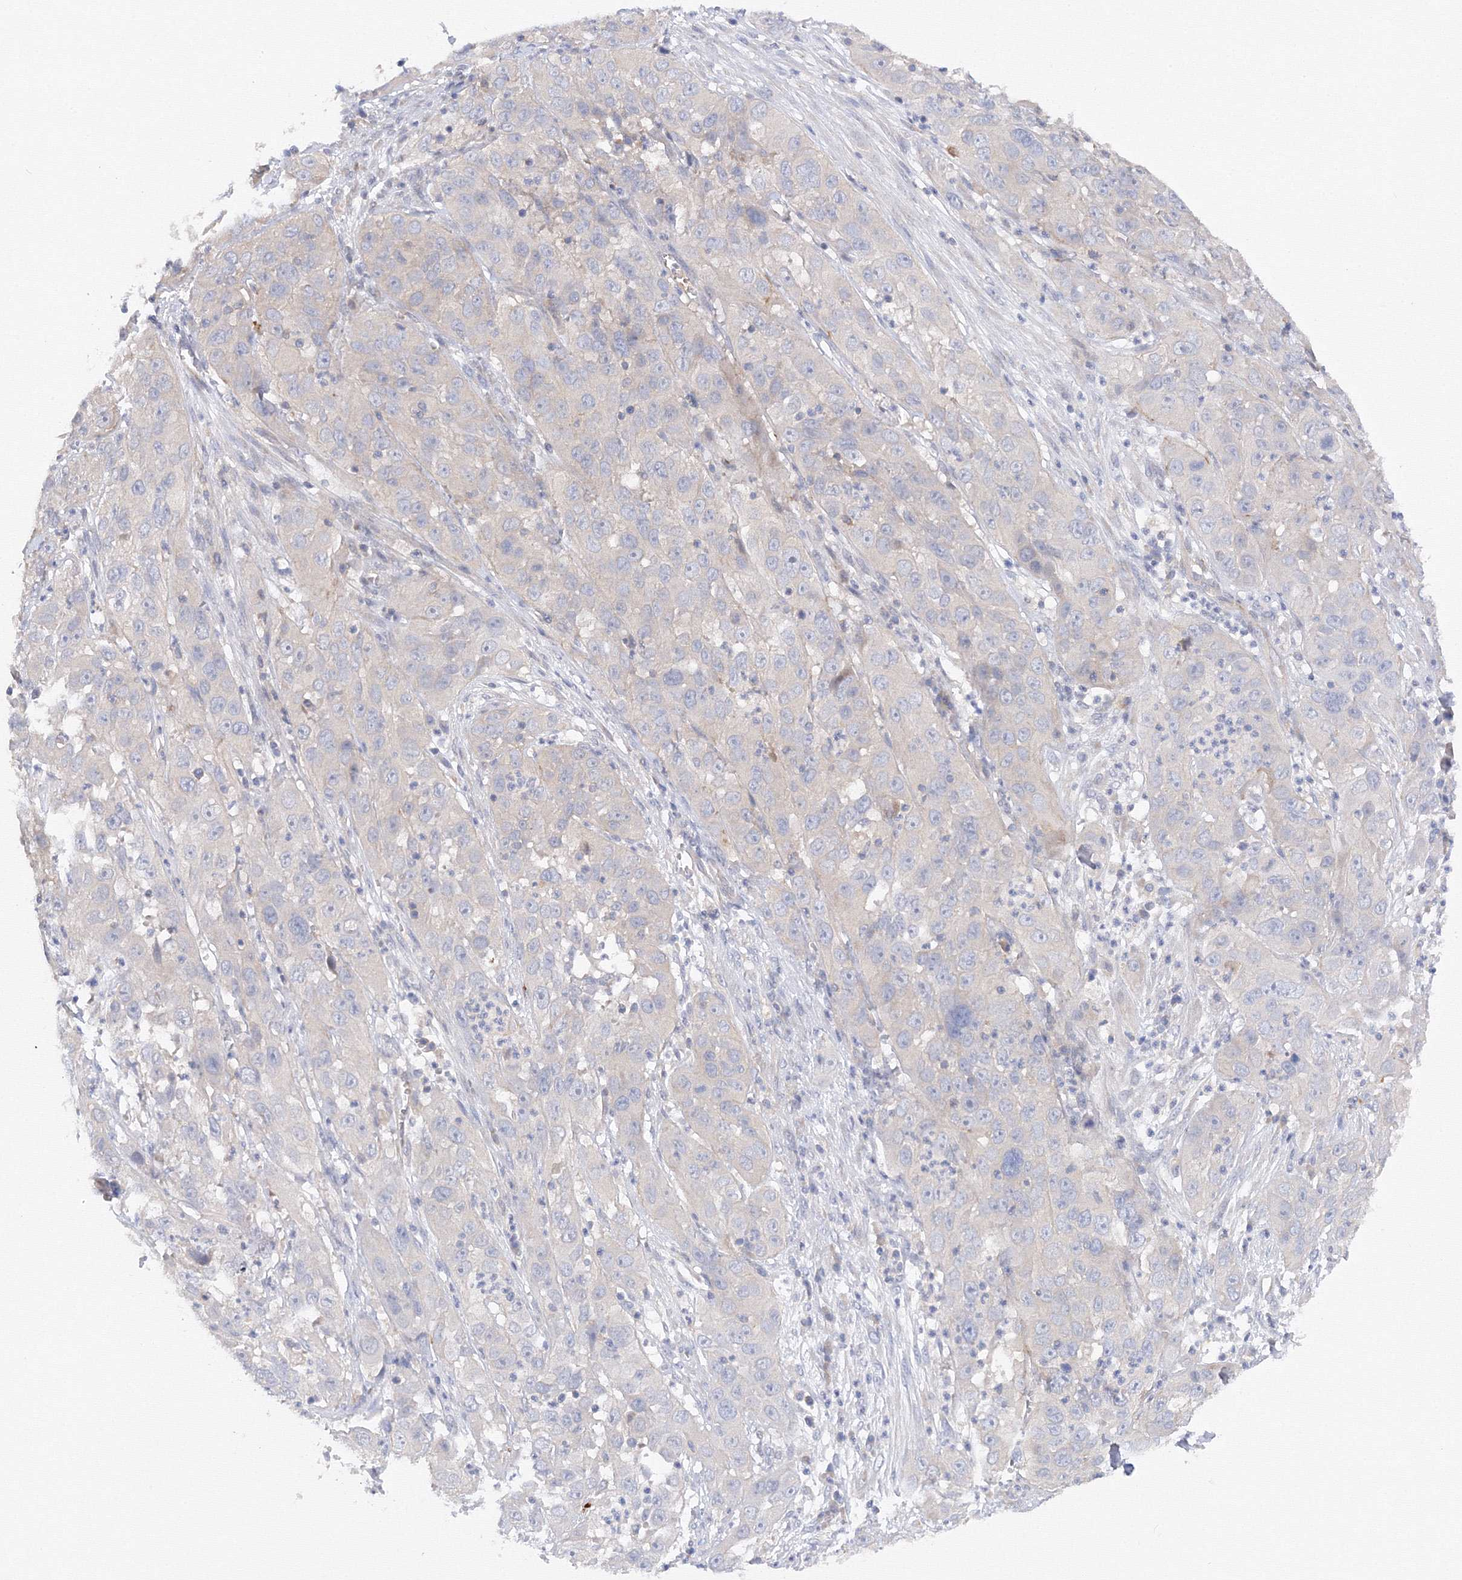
{"staining": {"intensity": "negative", "quantity": "none", "location": "none"}, "tissue": "cervical cancer", "cell_type": "Tumor cells", "image_type": "cancer", "snomed": [{"axis": "morphology", "description": "Squamous cell carcinoma, NOS"}, {"axis": "topography", "description": "Cervix"}], "caption": "Immunohistochemistry (IHC) micrograph of neoplastic tissue: human squamous cell carcinoma (cervical) stained with DAB exhibits no significant protein staining in tumor cells.", "gene": "DIS3L2", "patient": {"sex": "female", "age": 32}}